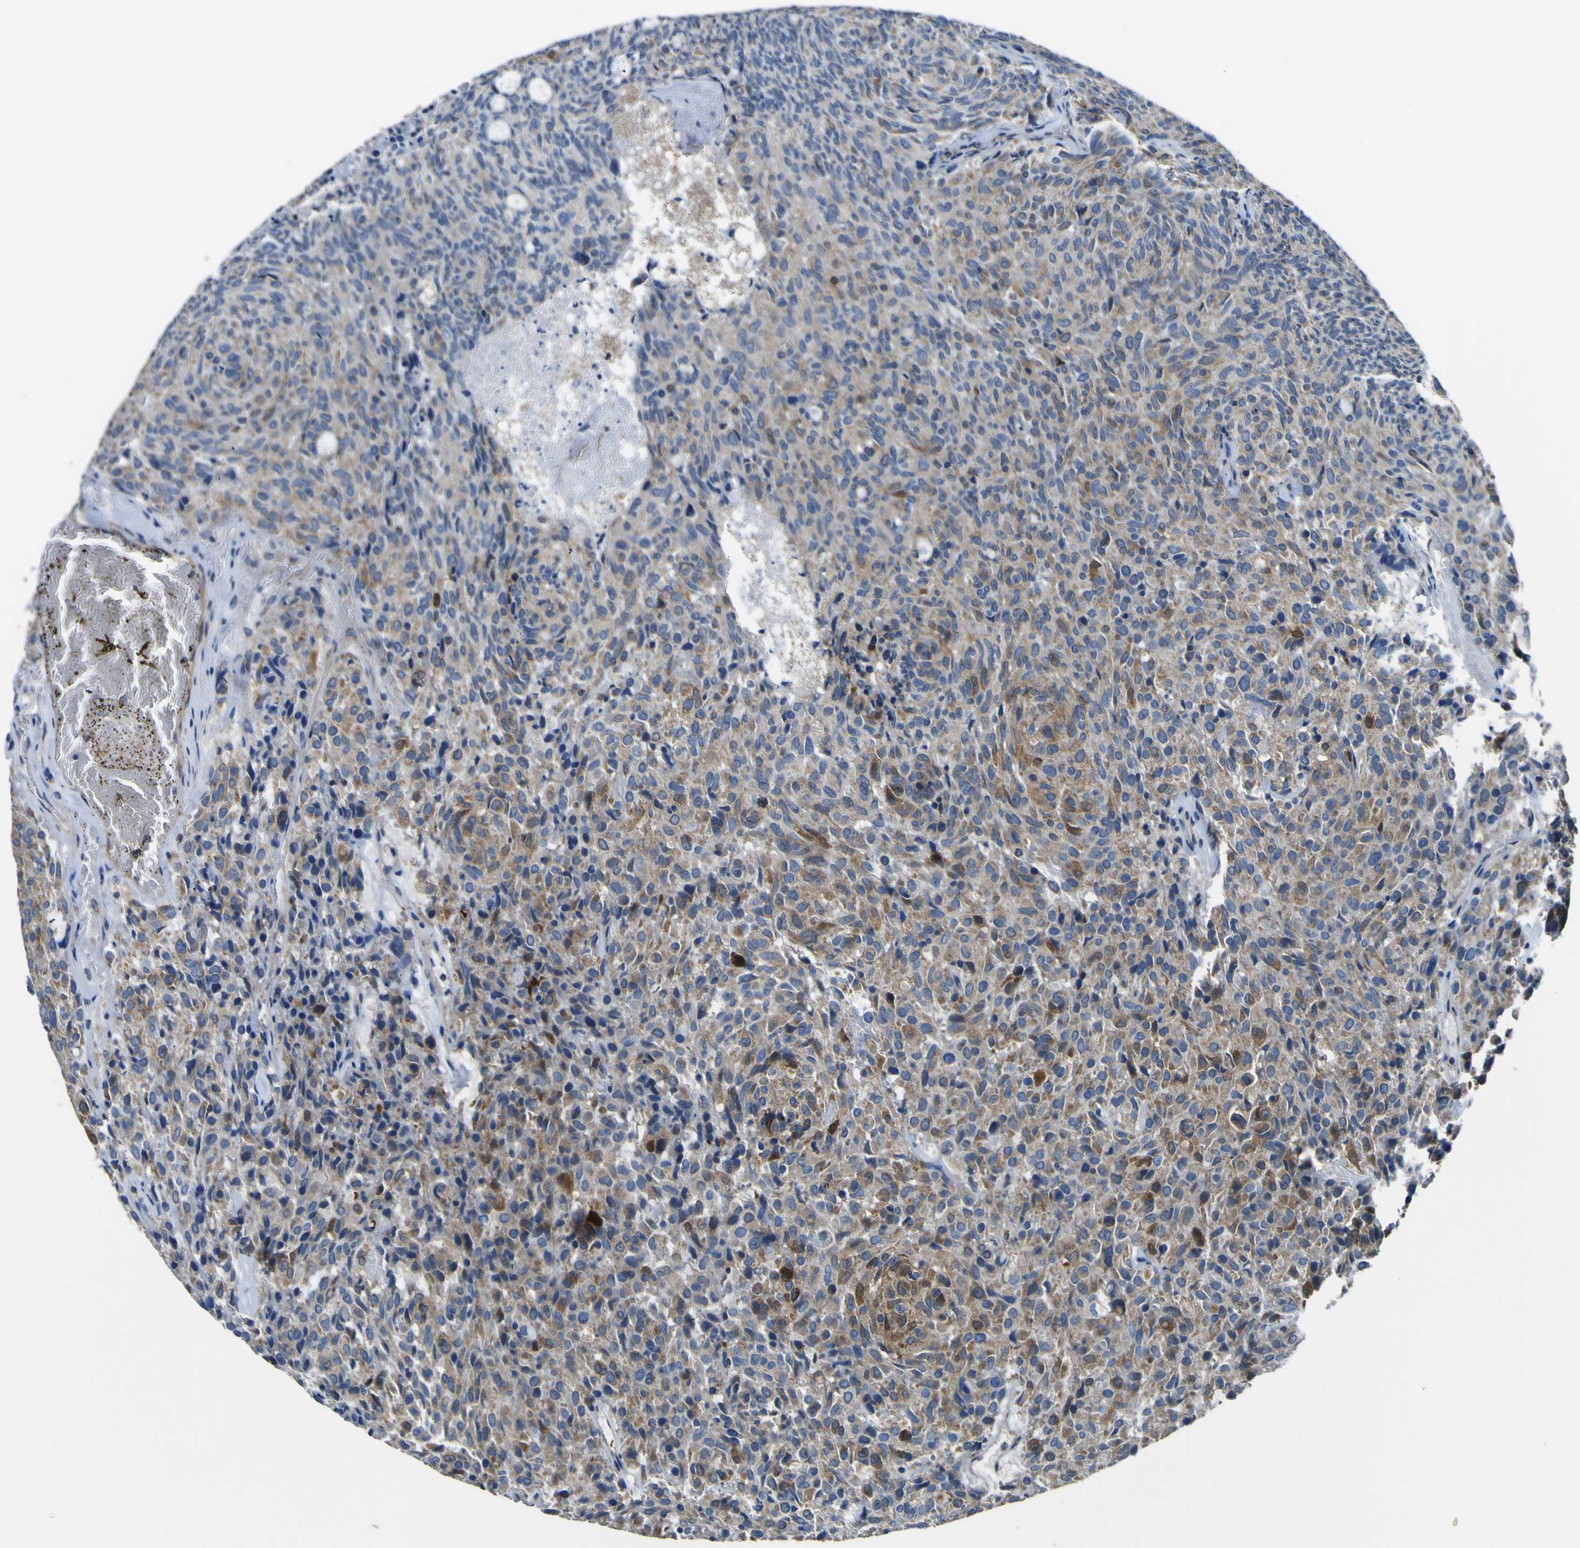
{"staining": {"intensity": "weak", "quantity": ">75%", "location": "cytoplasmic/membranous"}, "tissue": "carcinoid", "cell_type": "Tumor cells", "image_type": "cancer", "snomed": [{"axis": "morphology", "description": "Carcinoid, malignant, NOS"}, {"axis": "topography", "description": "Pancreas"}], "caption": "This image demonstrates immunohistochemistry staining of malignant carcinoid, with low weak cytoplasmic/membranous staining in about >75% of tumor cells.", "gene": "ALDH18A1", "patient": {"sex": "female", "age": 54}}